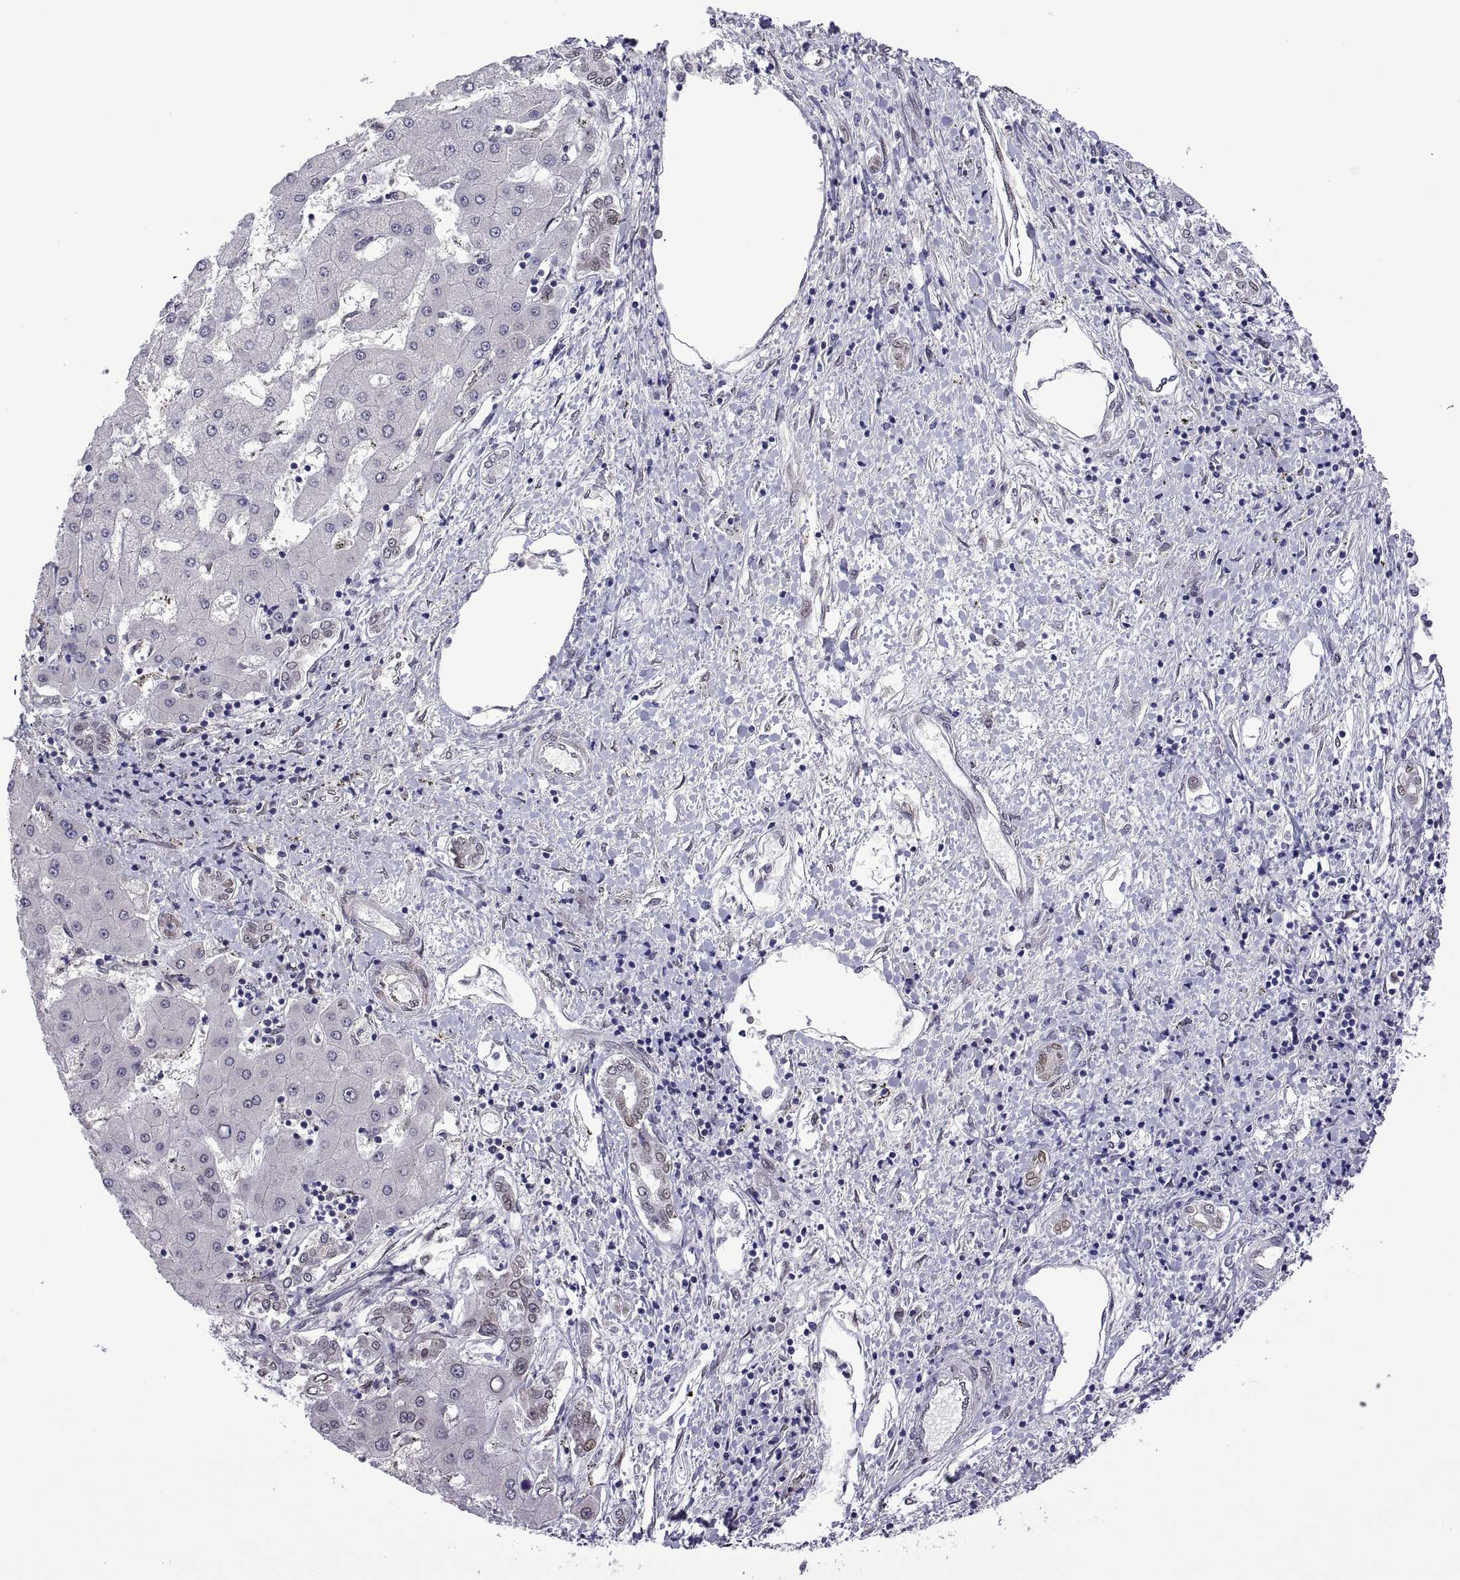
{"staining": {"intensity": "negative", "quantity": "none", "location": "none"}, "tissue": "liver cancer", "cell_type": "Tumor cells", "image_type": "cancer", "snomed": [{"axis": "morphology", "description": "Carcinoma, Hepatocellular, NOS"}, {"axis": "topography", "description": "Liver"}], "caption": "An immunohistochemistry photomicrograph of liver cancer is shown. There is no staining in tumor cells of liver cancer. The staining is performed using DAB (3,3'-diaminobenzidine) brown chromogen with nuclei counter-stained in using hematoxylin.", "gene": "NR4A1", "patient": {"sex": "male", "age": 56}}